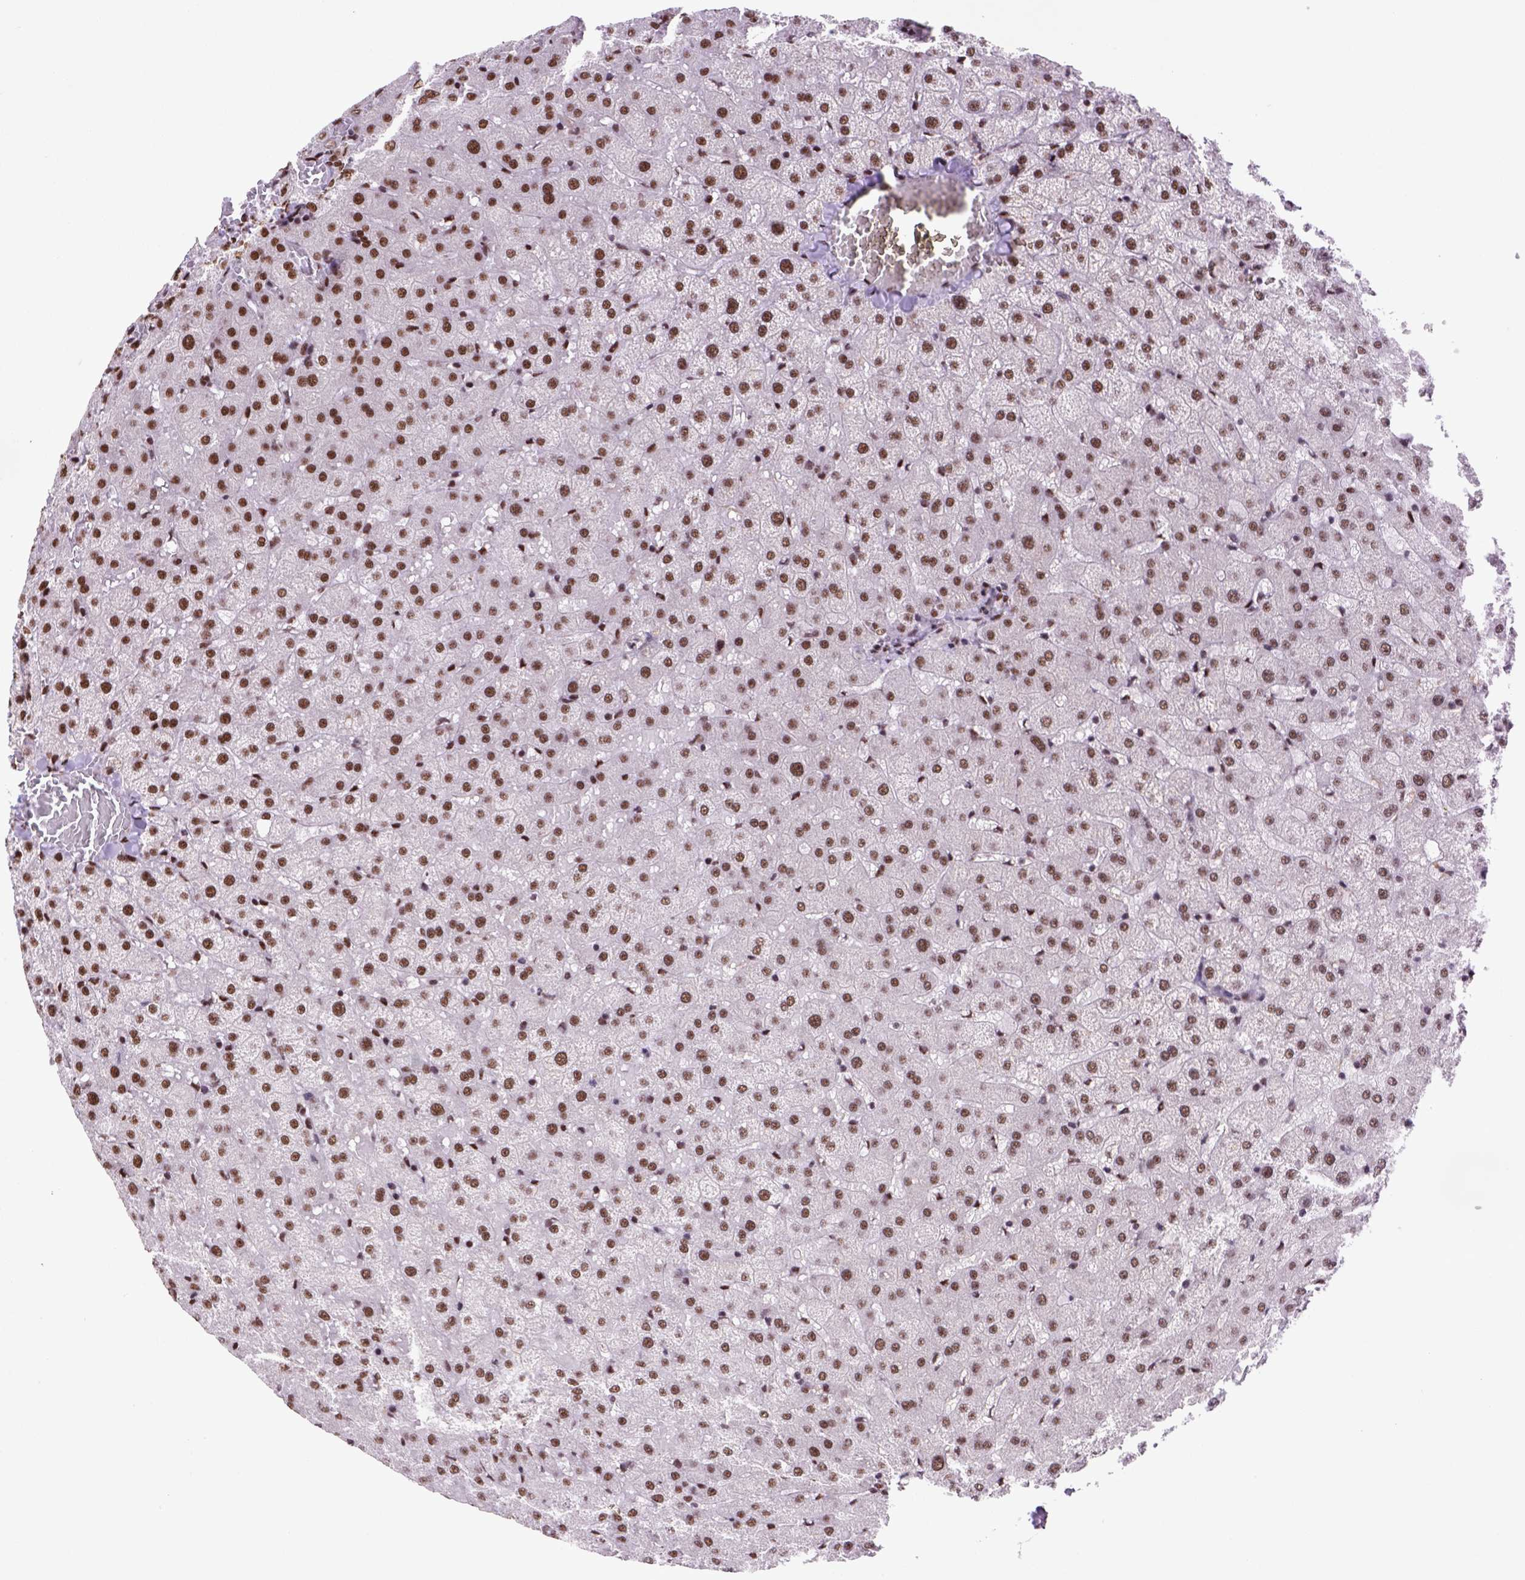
{"staining": {"intensity": "moderate", "quantity": ">75%", "location": "nuclear"}, "tissue": "liver", "cell_type": "Cholangiocytes", "image_type": "normal", "snomed": [{"axis": "morphology", "description": "Normal tissue, NOS"}, {"axis": "topography", "description": "Liver"}], "caption": "Immunohistochemical staining of benign liver displays medium levels of moderate nuclear positivity in approximately >75% of cholangiocytes. (IHC, brightfield microscopy, high magnification).", "gene": "NSMCE2", "patient": {"sex": "female", "age": 50}}